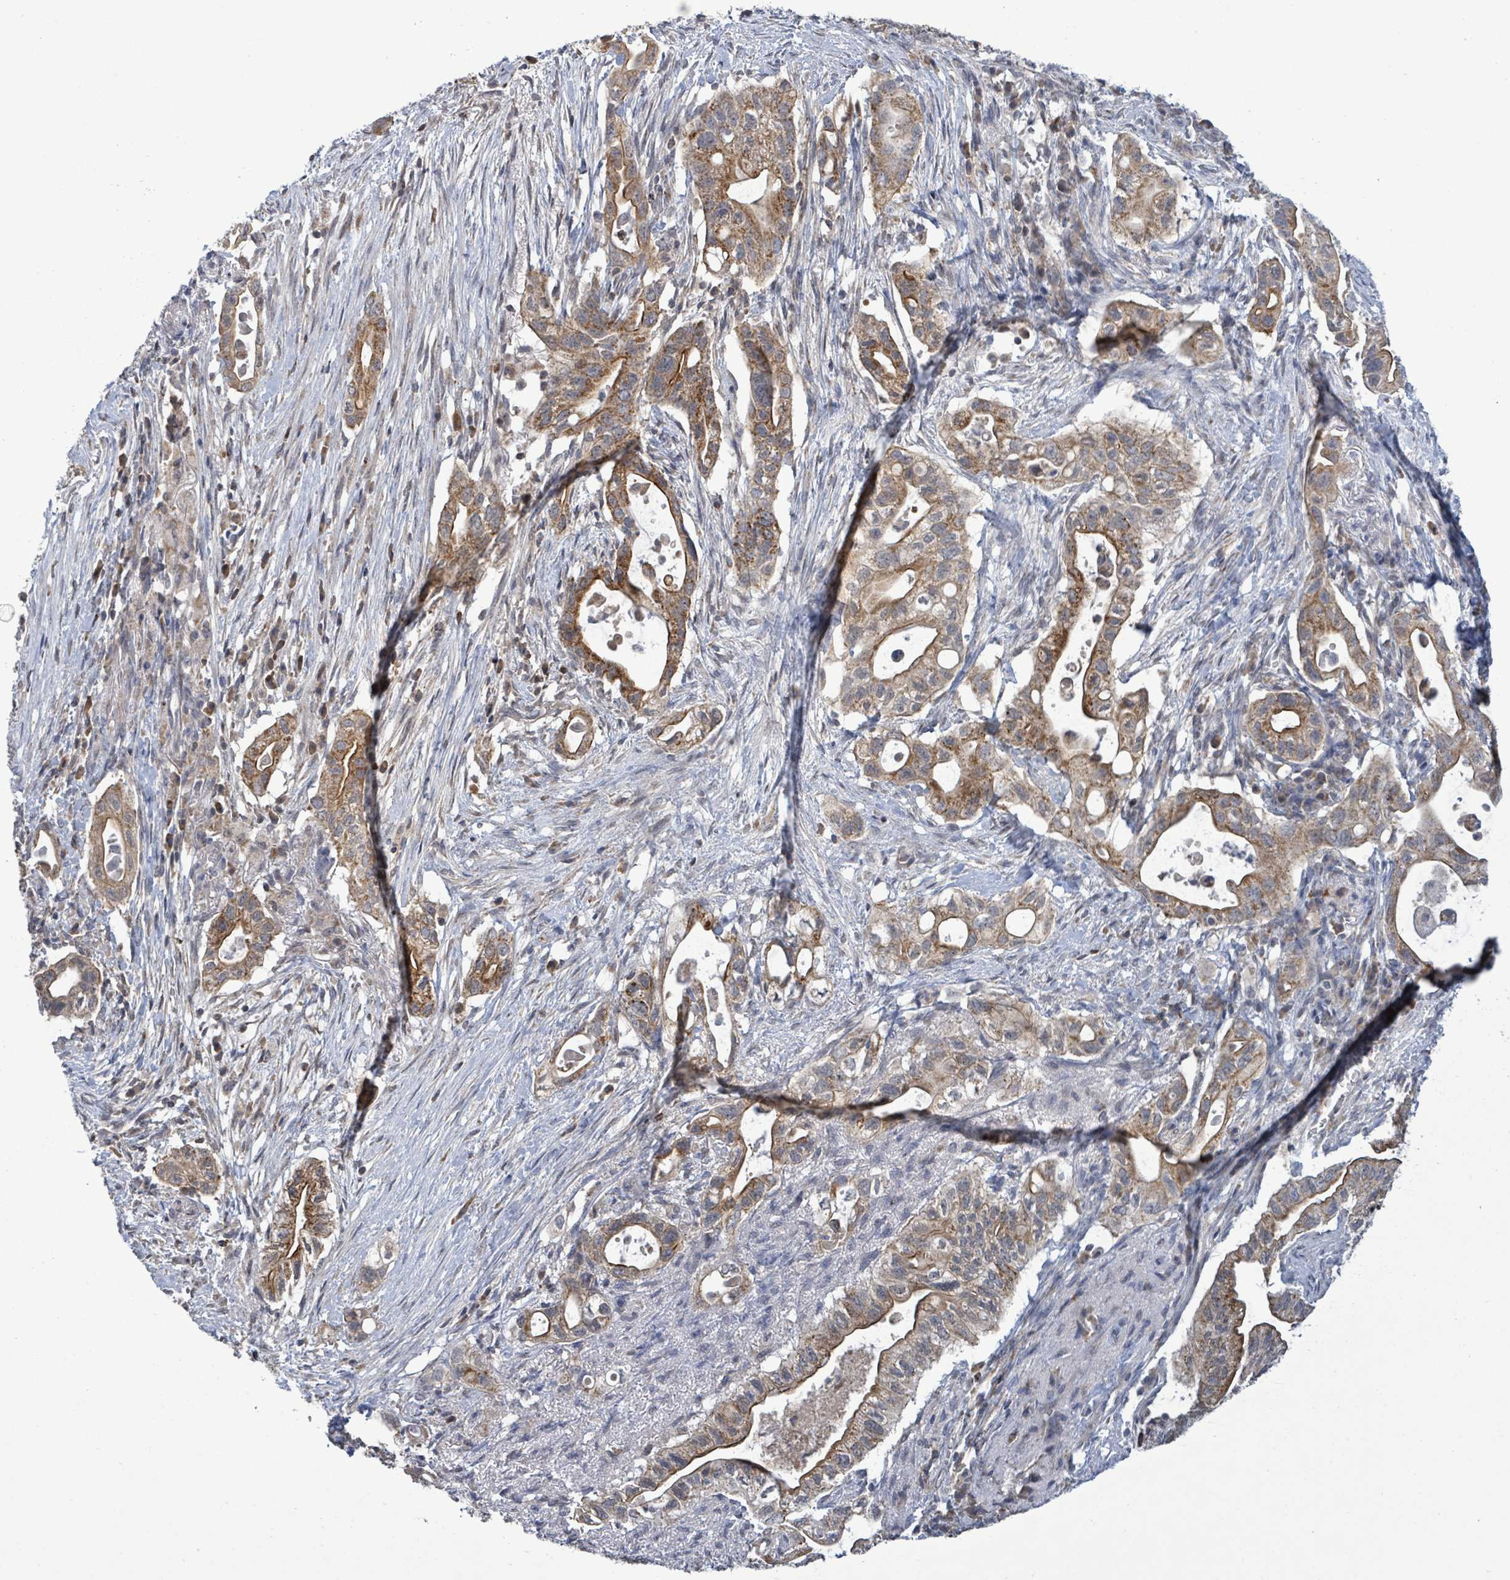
{"staining": {"intensity": "moderate", "quantity": ">75%", "location": "cytoplasmic/membranous"}, "tissue": "pancreatic cancer", "cell_type": "Tumor cells", "image_type": "cancer", "snomed": [{"axis": "morphology", "description": "Adenocarcinoma, NOS"}, {"axis": "topography", "description": "Pancreas"}], "caption": "Moderate cytoplasmic/membranous staining is present in approximately >75% of tumor cells in adenocarcinoma (pancreatic).", "gene": "COQ10B", "patient": {"sex": "female", "age": 72}}